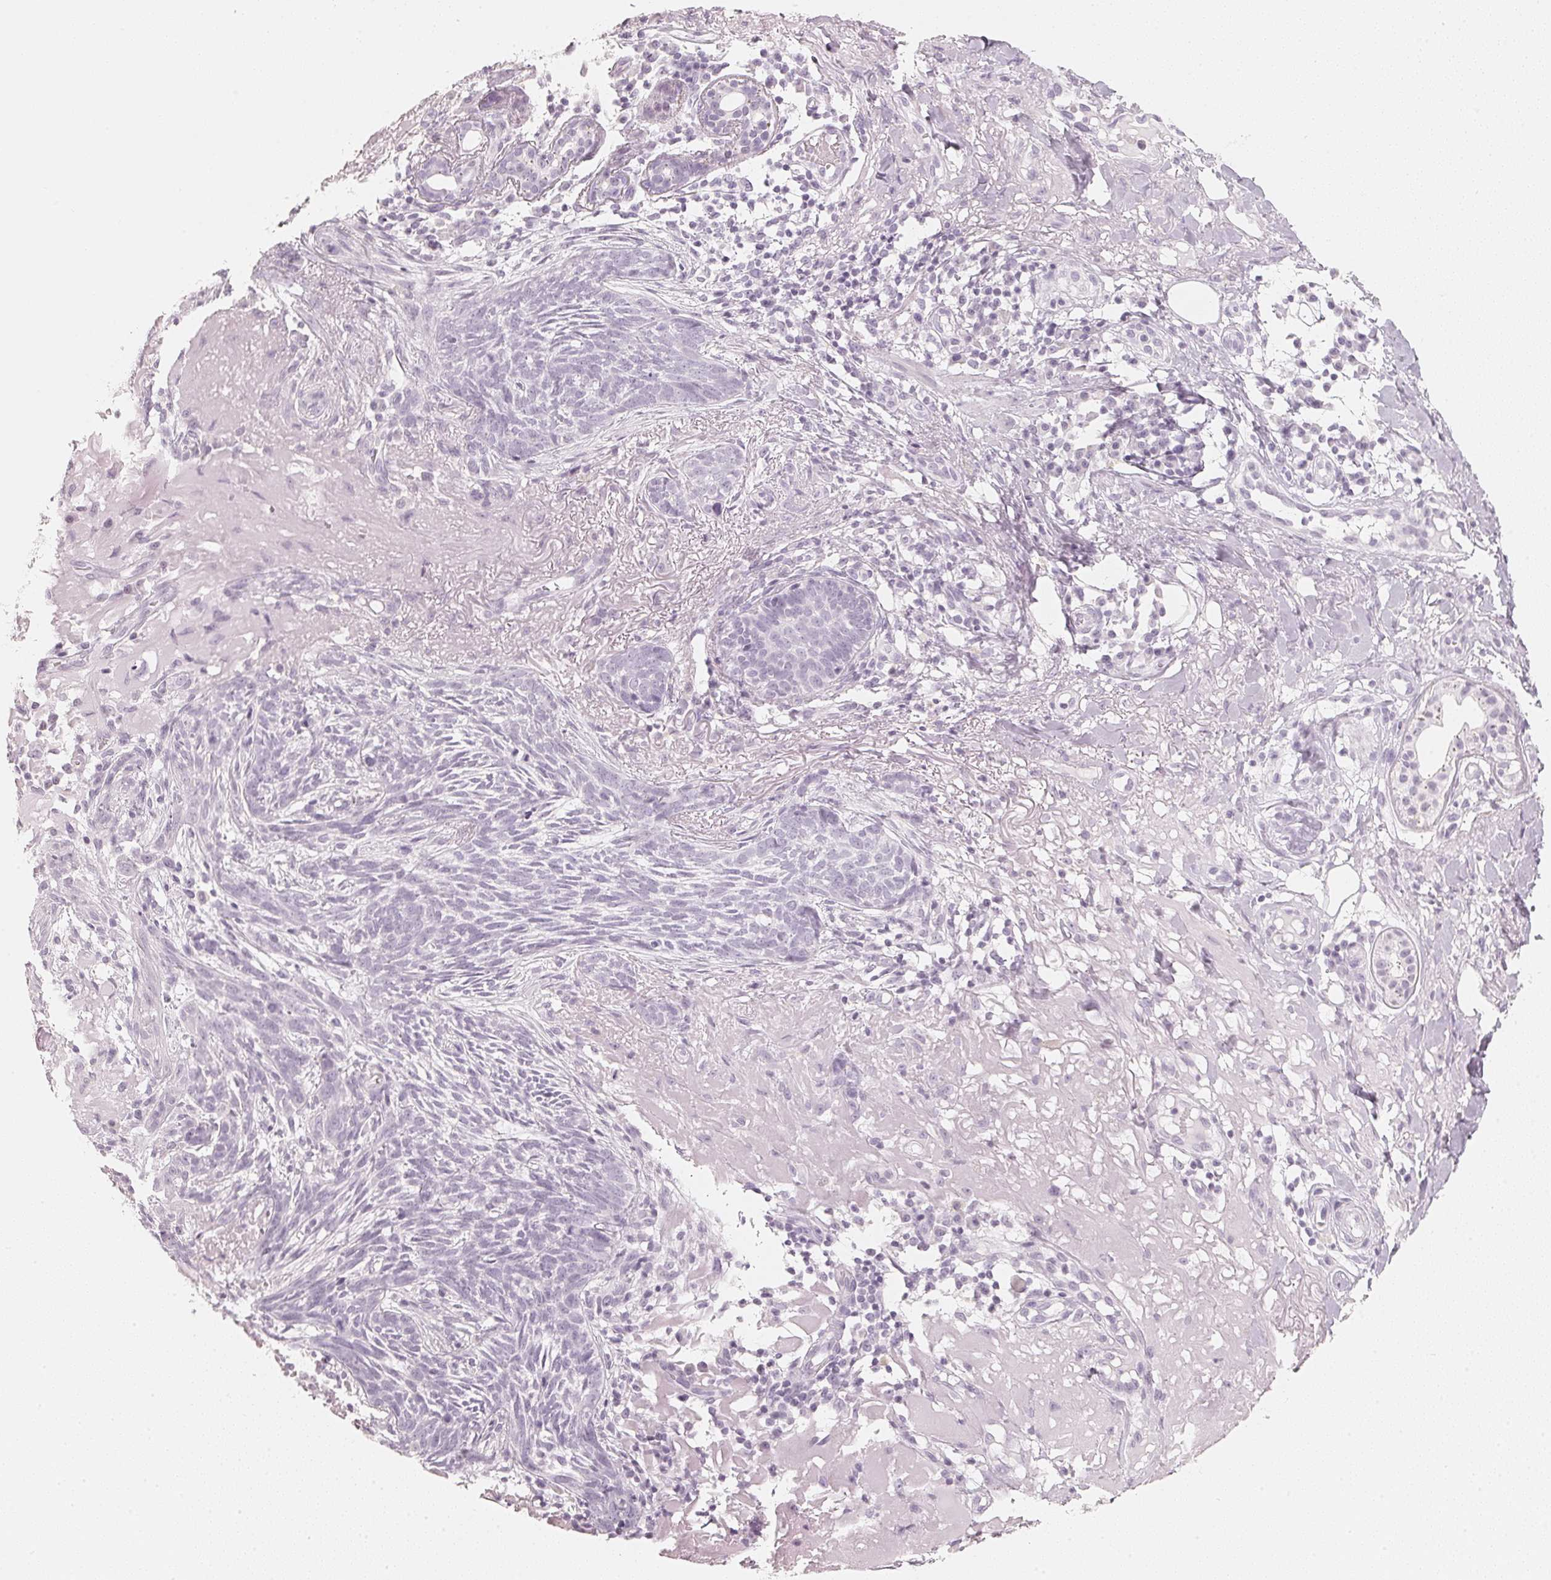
{"staining": {"intensity": "negative", "quantity": "none", "location": "none"}, "tissue": "skin cancer", "cell_type": "Tumor cells", "image_type": "cancer", "snomed": [{"axis": "morphology", "description": "Basal cell carcinoma"}, {"axis": "topography", "description": "Skin"}], "caption": "Immunohistochemical staining of basal cell carcinoma (skin) exhibits no significant staining in tumor cells.", "gene": "SLC22A8", "patient": {"sex": "female", "age": 93}}